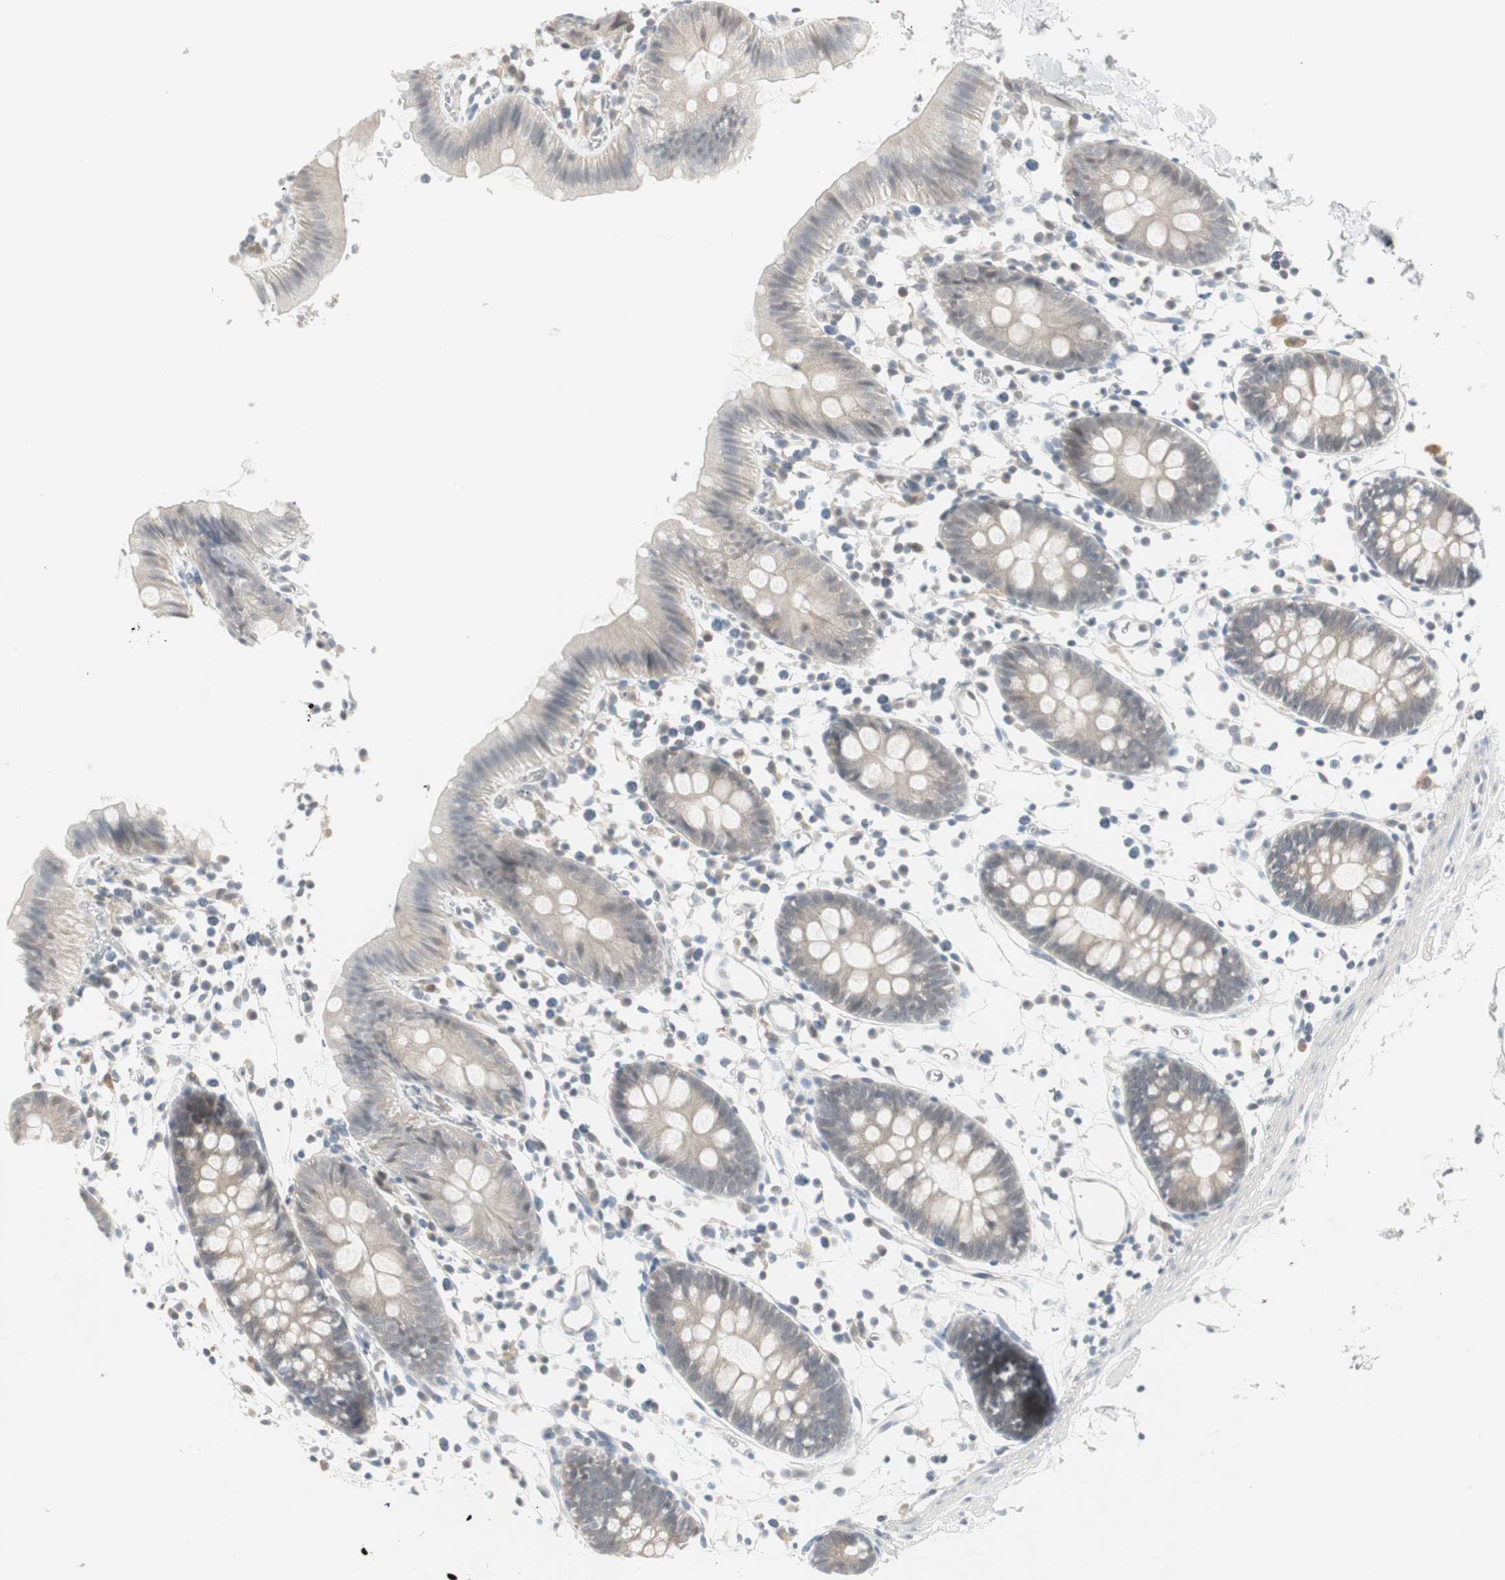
{"staining": {"intensity": "negative", "quantity": "none", "location": "none"}, "tissue": "colon", "cell_type": "Endothelial cells", "image_type": "normal", "snomed": [{"axis": "morphology", "description": "Normal tissue, NOS"}, {"axis": "topography", "description": "Colon"}], "caption": "Immunohistochemistry (IHC) image of unremarkable colon: human colon stained with DAB (3,3'-diaminobenzidine) reveals no significant protein staining in endothelial cells. (Stains: DAB immunohistochemistry (IHC) with hematoxylin counter stain, Microscopy: brightfield microscopy at high magnification).", "gene": "PTPA", "patient": {"sex": "male", "age": 14}}